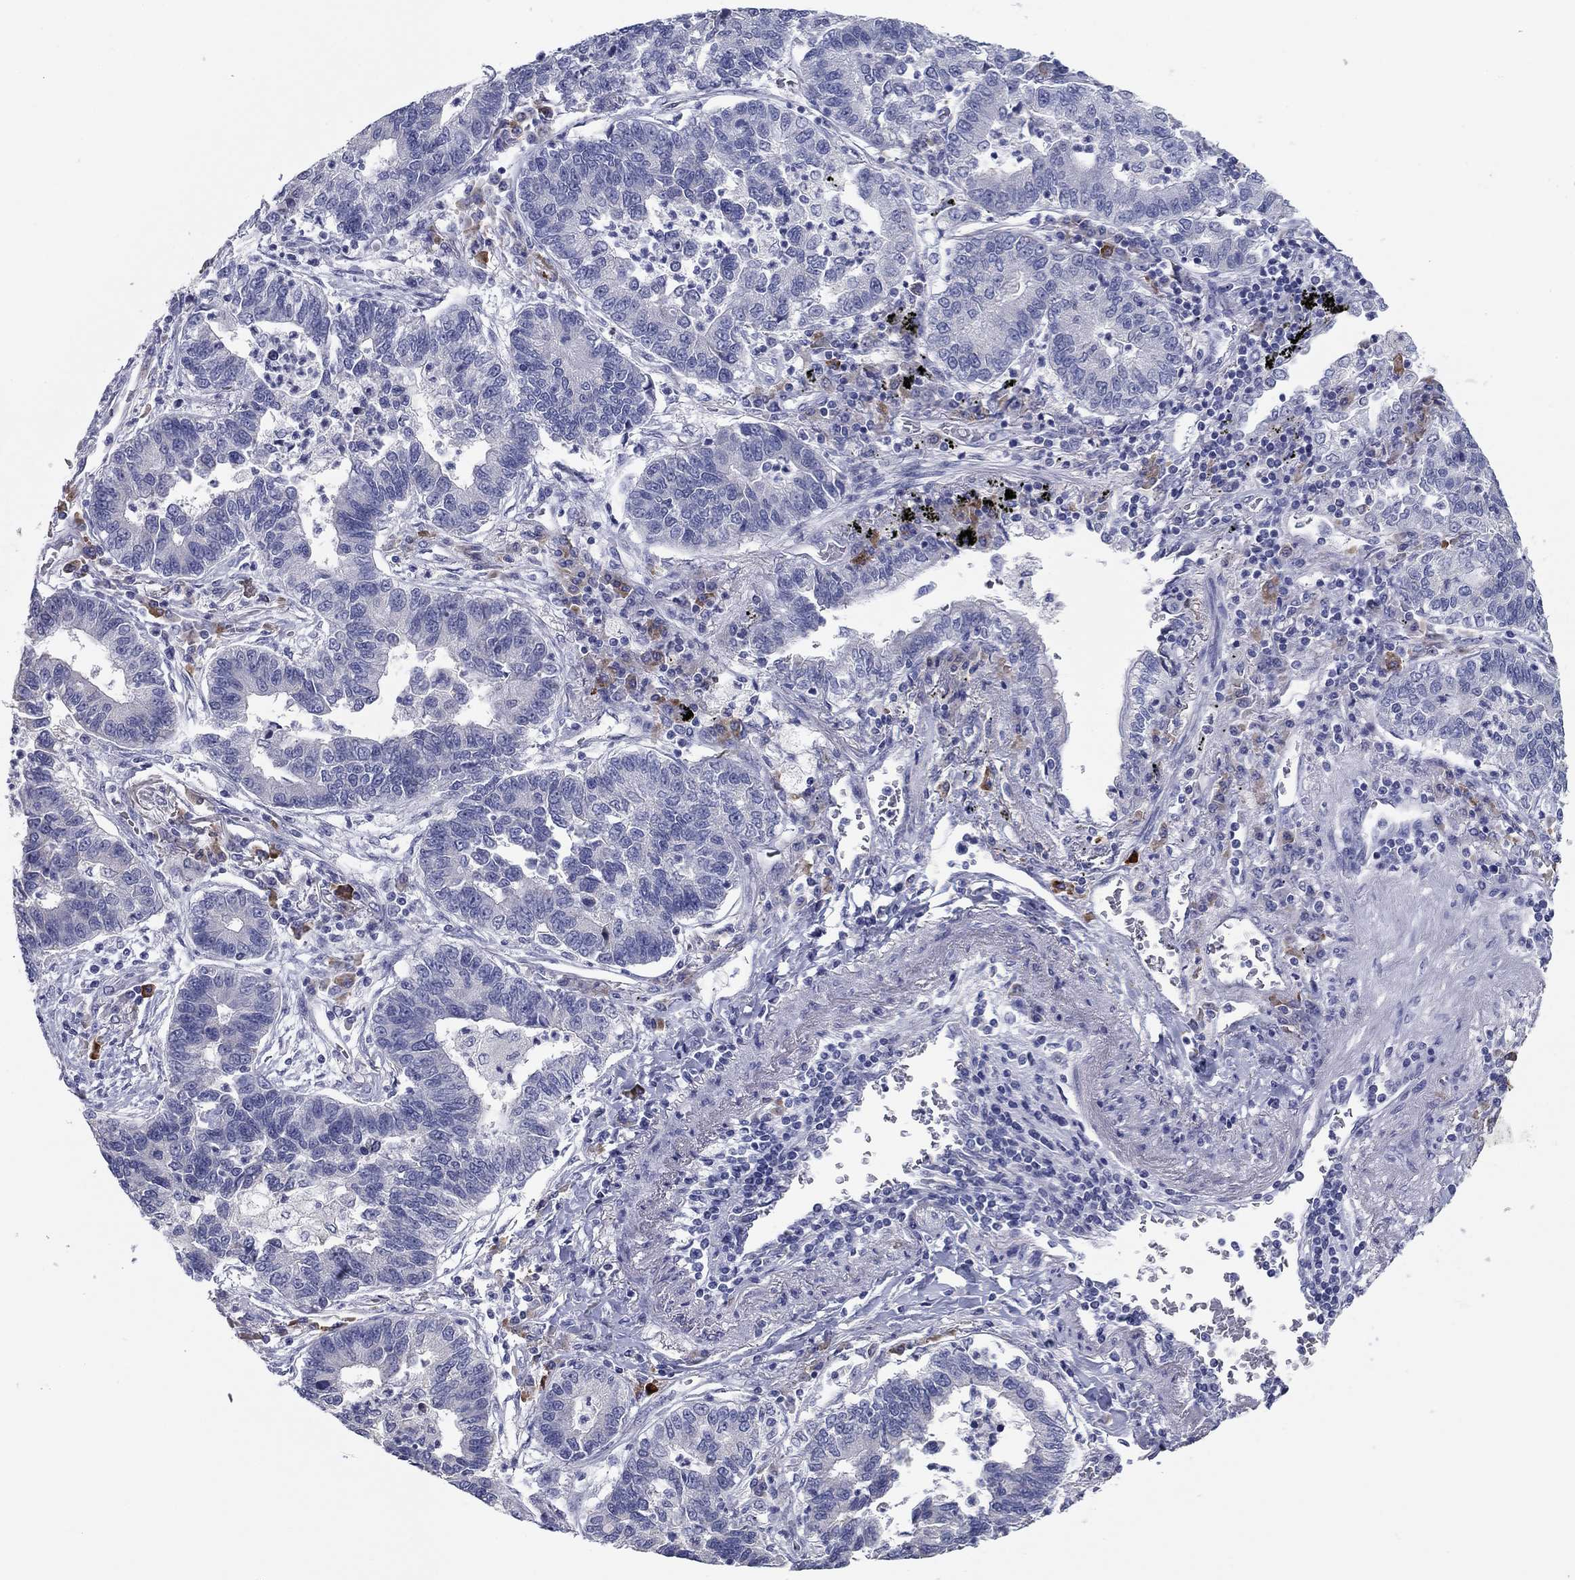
{"staining": {"intensity": "negative", "quantity": "none", "location": "none"}, "tissue": "lung cancer", "cell_type": "Tumor cells", "image_type": "cancer", "snomed": [{"axis": "morphology", "description": "Adenocarcinoma, NOS"}, {"axis": "topography", "description": "Lung"}], "caption": "Lung adenocarcinoma was stained to show a protein in brown. There is no significant expression in tumor cells. (DAB IHC visualized using brightfield microscopy, high magnification).", "gene": "GRK7", "patient": {"sex": "female", "age": 57}}